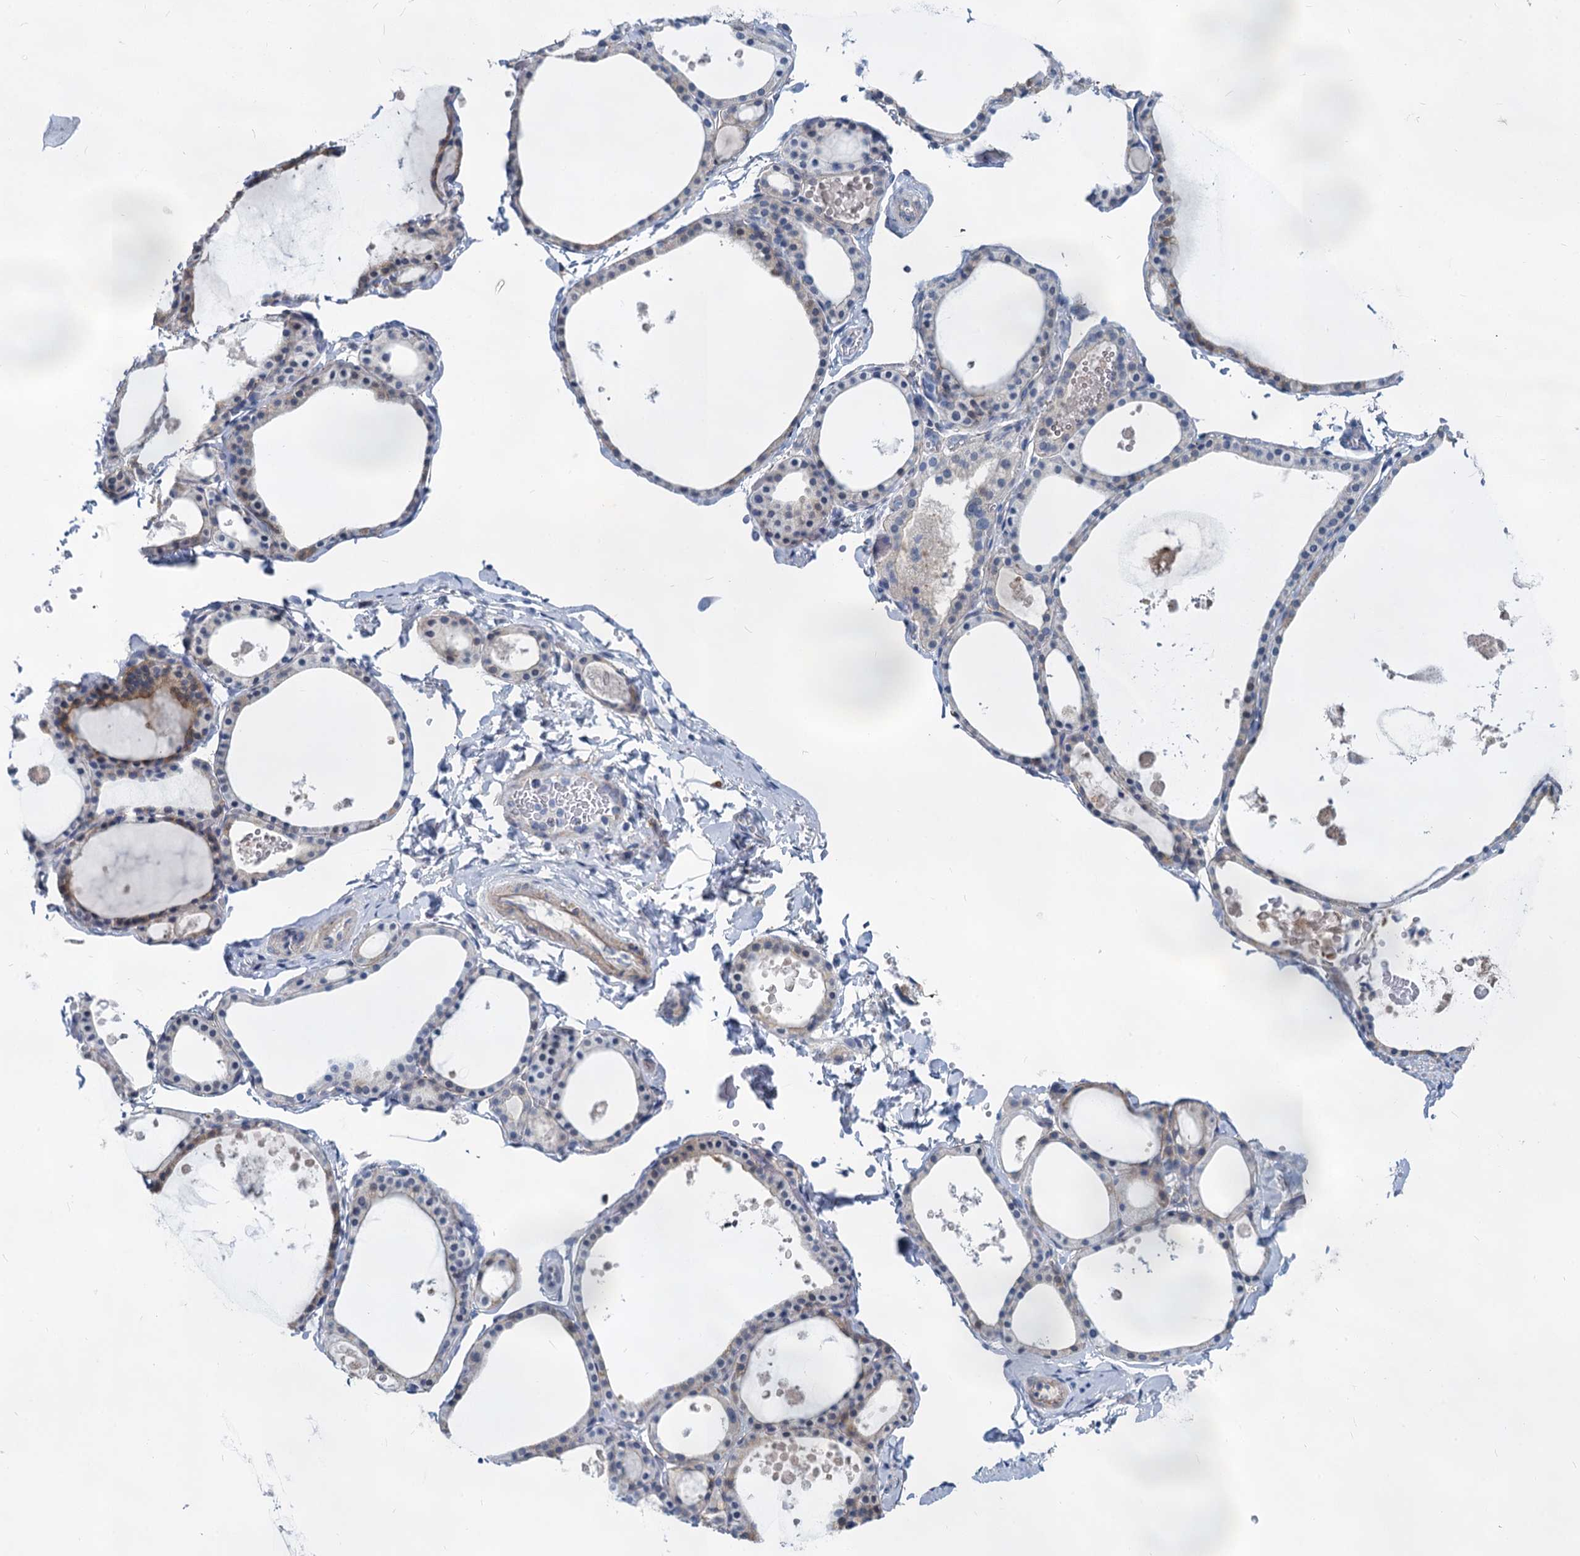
{"staining": {"intensity": "moderate", "quantity": "25%-75%", "location": "cytoplasmic/membranous"}, "tissue": "thyroid gland", "cell_type": "Glandular cells", "image_type": "normal", "snomed": [{"axis": "morphology", "description": "Normal tissue, NOS"}, {"axis": "topography", "description": "Thyroid gland"}], "caption": "This micrograph displays immunohistochemistry (IHC) staining of benign thyroid gland, with medium moderate cytoplasmic/membranous positivity in about 25%-75% of glandular cells.", "gene": "GSTM3", "patient": {"sex": "male", "age": 56}}